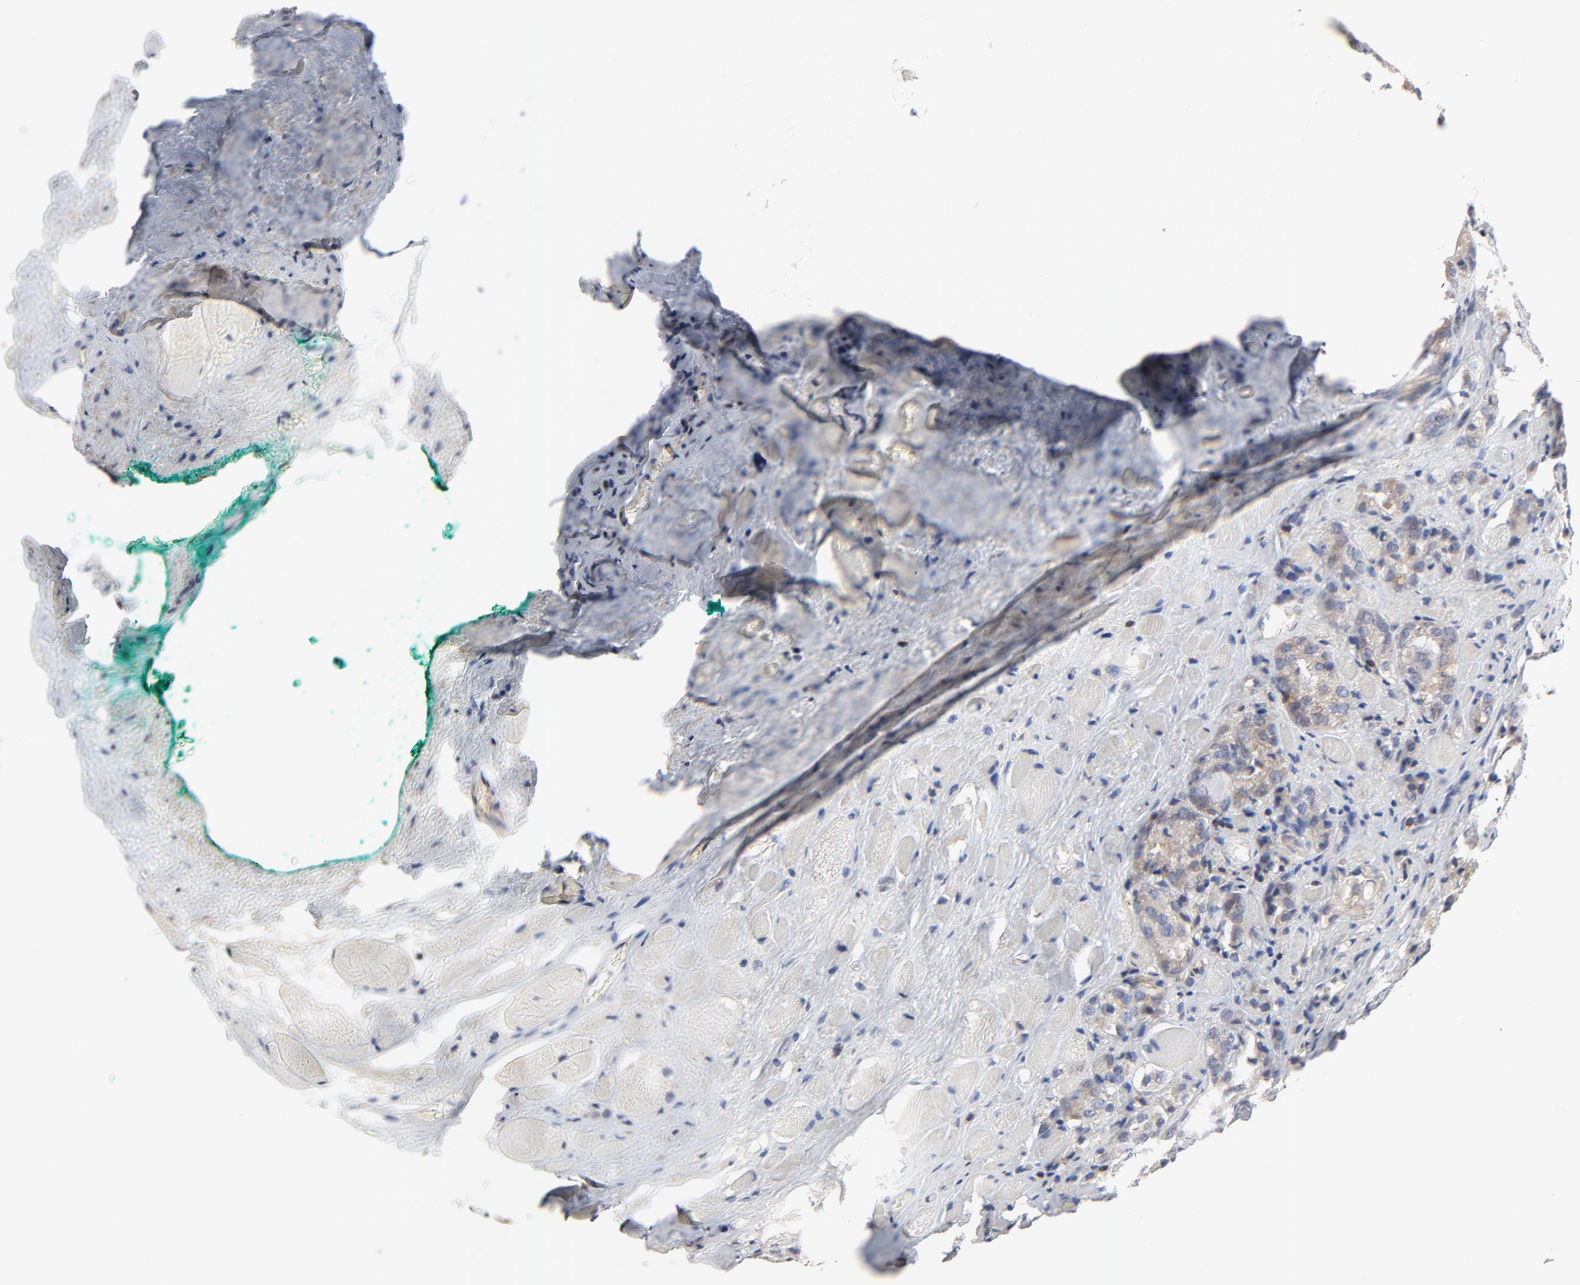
{"staining": {"intensity": "weak", "quantity": "25%-75%", "location": "cytoplasmic/membranous"}, "tissue": "prostate cancer", "cell_type": "Tumor cells", "image_type": "cancer", "snomed": [{"axis": "morphology", "description": "Adenocarcinoma, Medium grade"}, {"axis": "topography", "description": "Prostate"}], "caption": "Protein expression analysis of prostate medium-grade adenocarcinoma demonstrates weak cytoplasmic/membranous expression in approximately 25%-75% of tumor cells.", "gene": "SKAP1", "patient": {"sex": "male", "age": 60}}